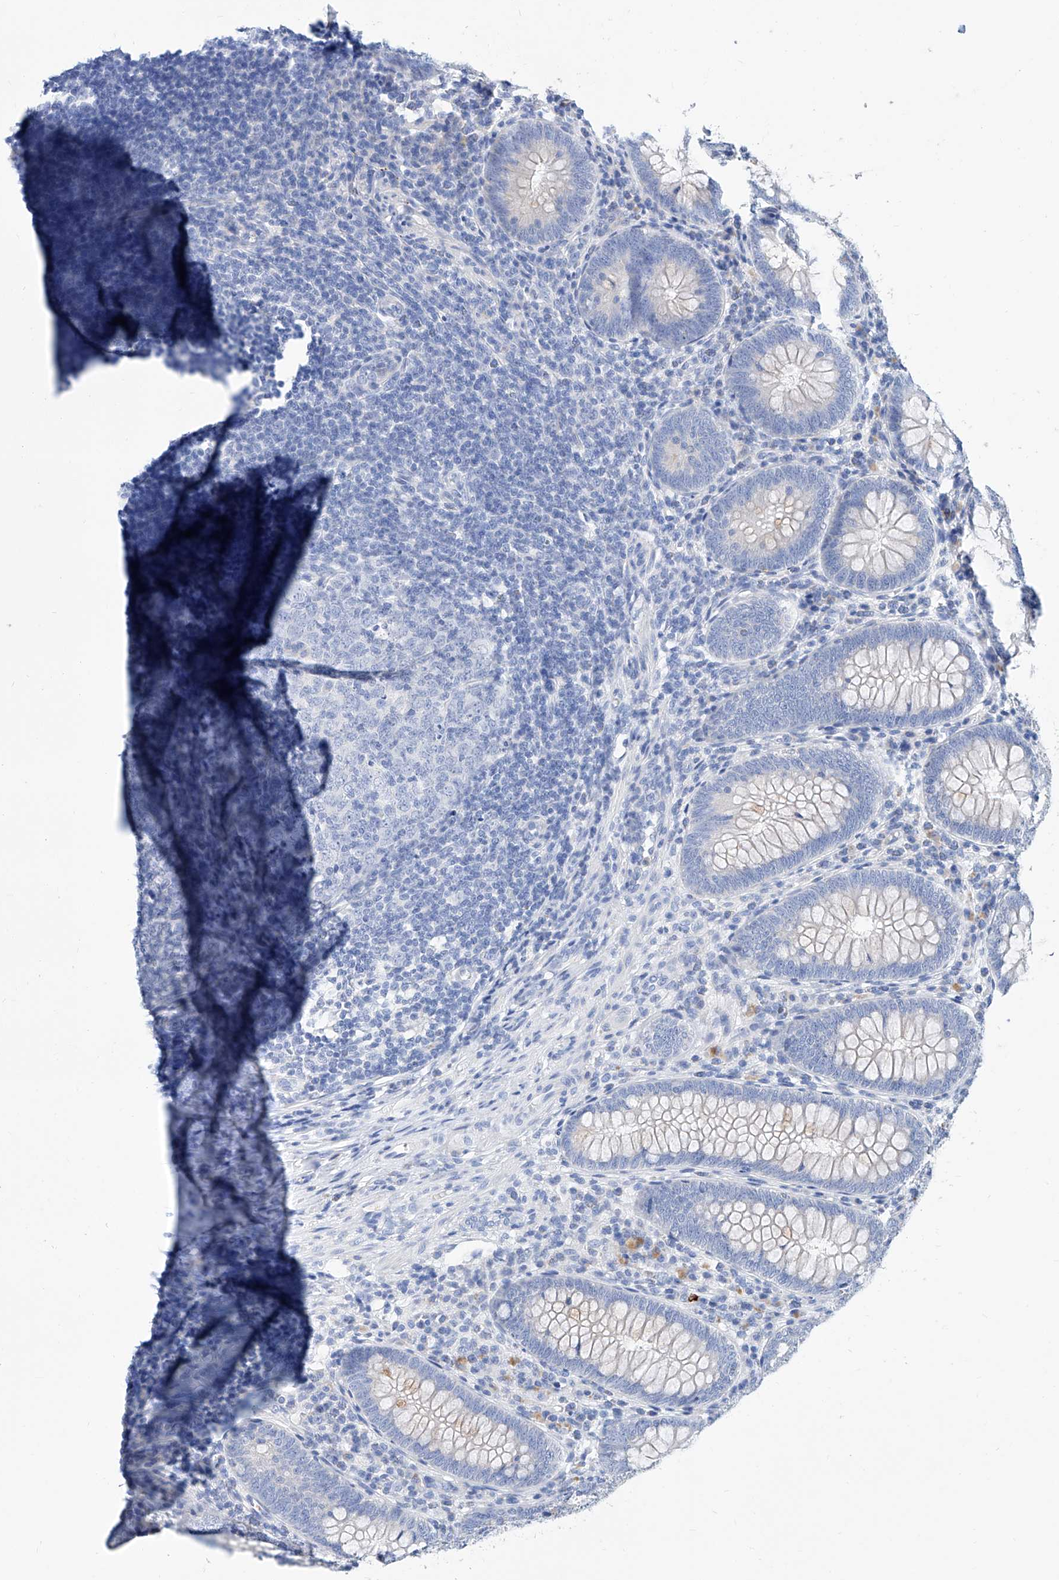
{"staining": {"intensity": "negative", "quantity": "none", "location": "none"}, "tissue": "appendix", "cell_type": "Glandular cells", "image_type": "normal", "snomed": [{"axis": "morphology", "description": "Normal tissue, NOS"}, {"axis": "topography", "description": "Appendix"}], "caption": "DAB (3,3'-diaminobenzidine) immunohistochemical staining of unremarkable human appendix shows no significant positivity in glandular cells. (Brightfield microscopy of DAB immunohistochemistry (IHC) at high magnification).", "gene": "SLC25A29", "patient": {"sex": "male", "age": 14}}